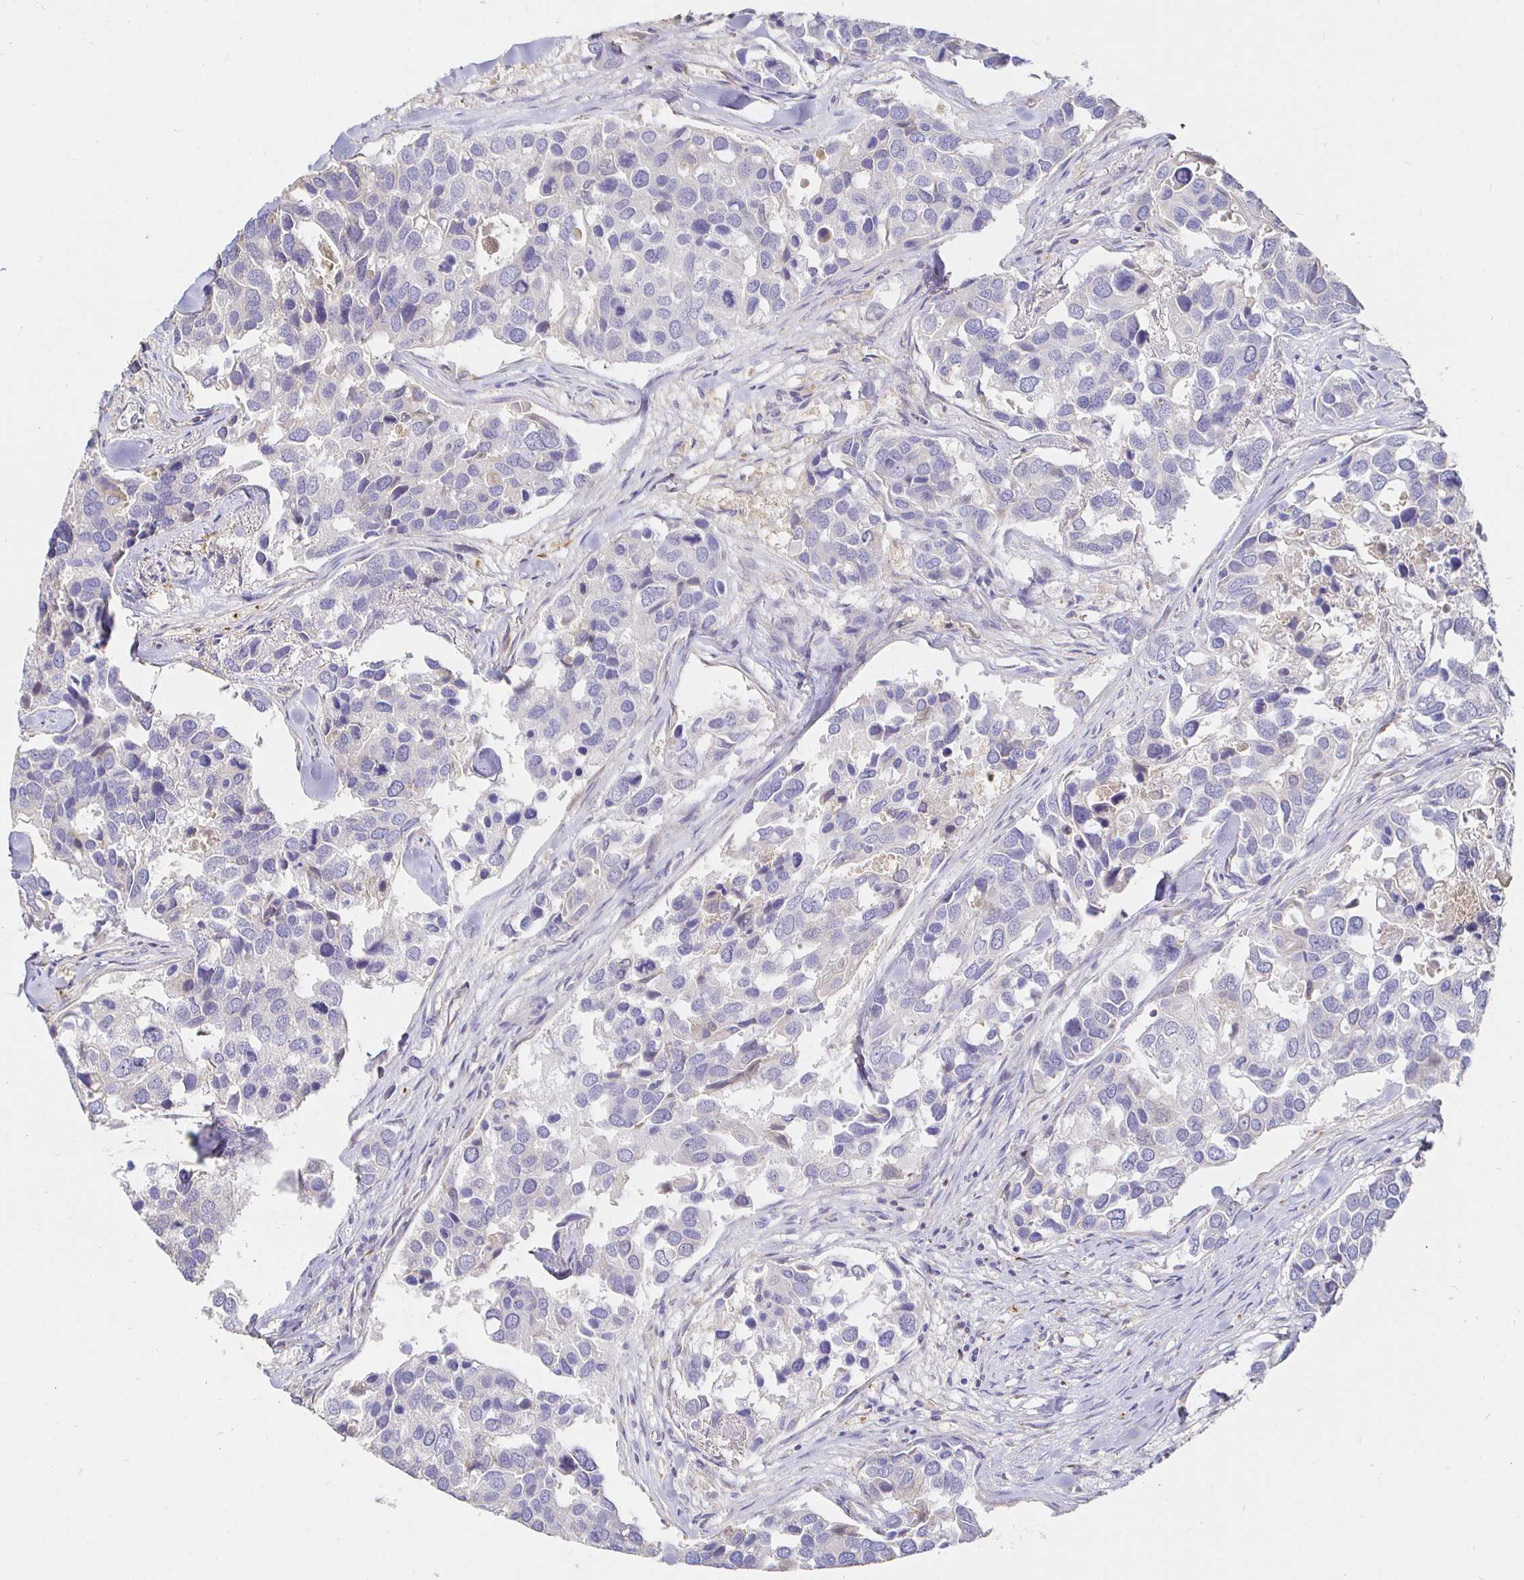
{"staining": {"intensity": "negative", "quantity": "none", "location": "none"}, "tissue": "breast cancer", "cell_type": "Tumor cells", "image_type": "cancer", "snomed": [{"axis": "morphology", "description": "Duct carcinoma"}, {"axis": "topography", "description": "Breast"}], "caption": "Immunohistochemistry (IHC) micrograph of breast infiltrating ductal carcinoma stained for a protein (brown), which exhibits no staining in tumor cells.", "gene": "CXCR3", "patient": {"sex": "female", "age": 83}}